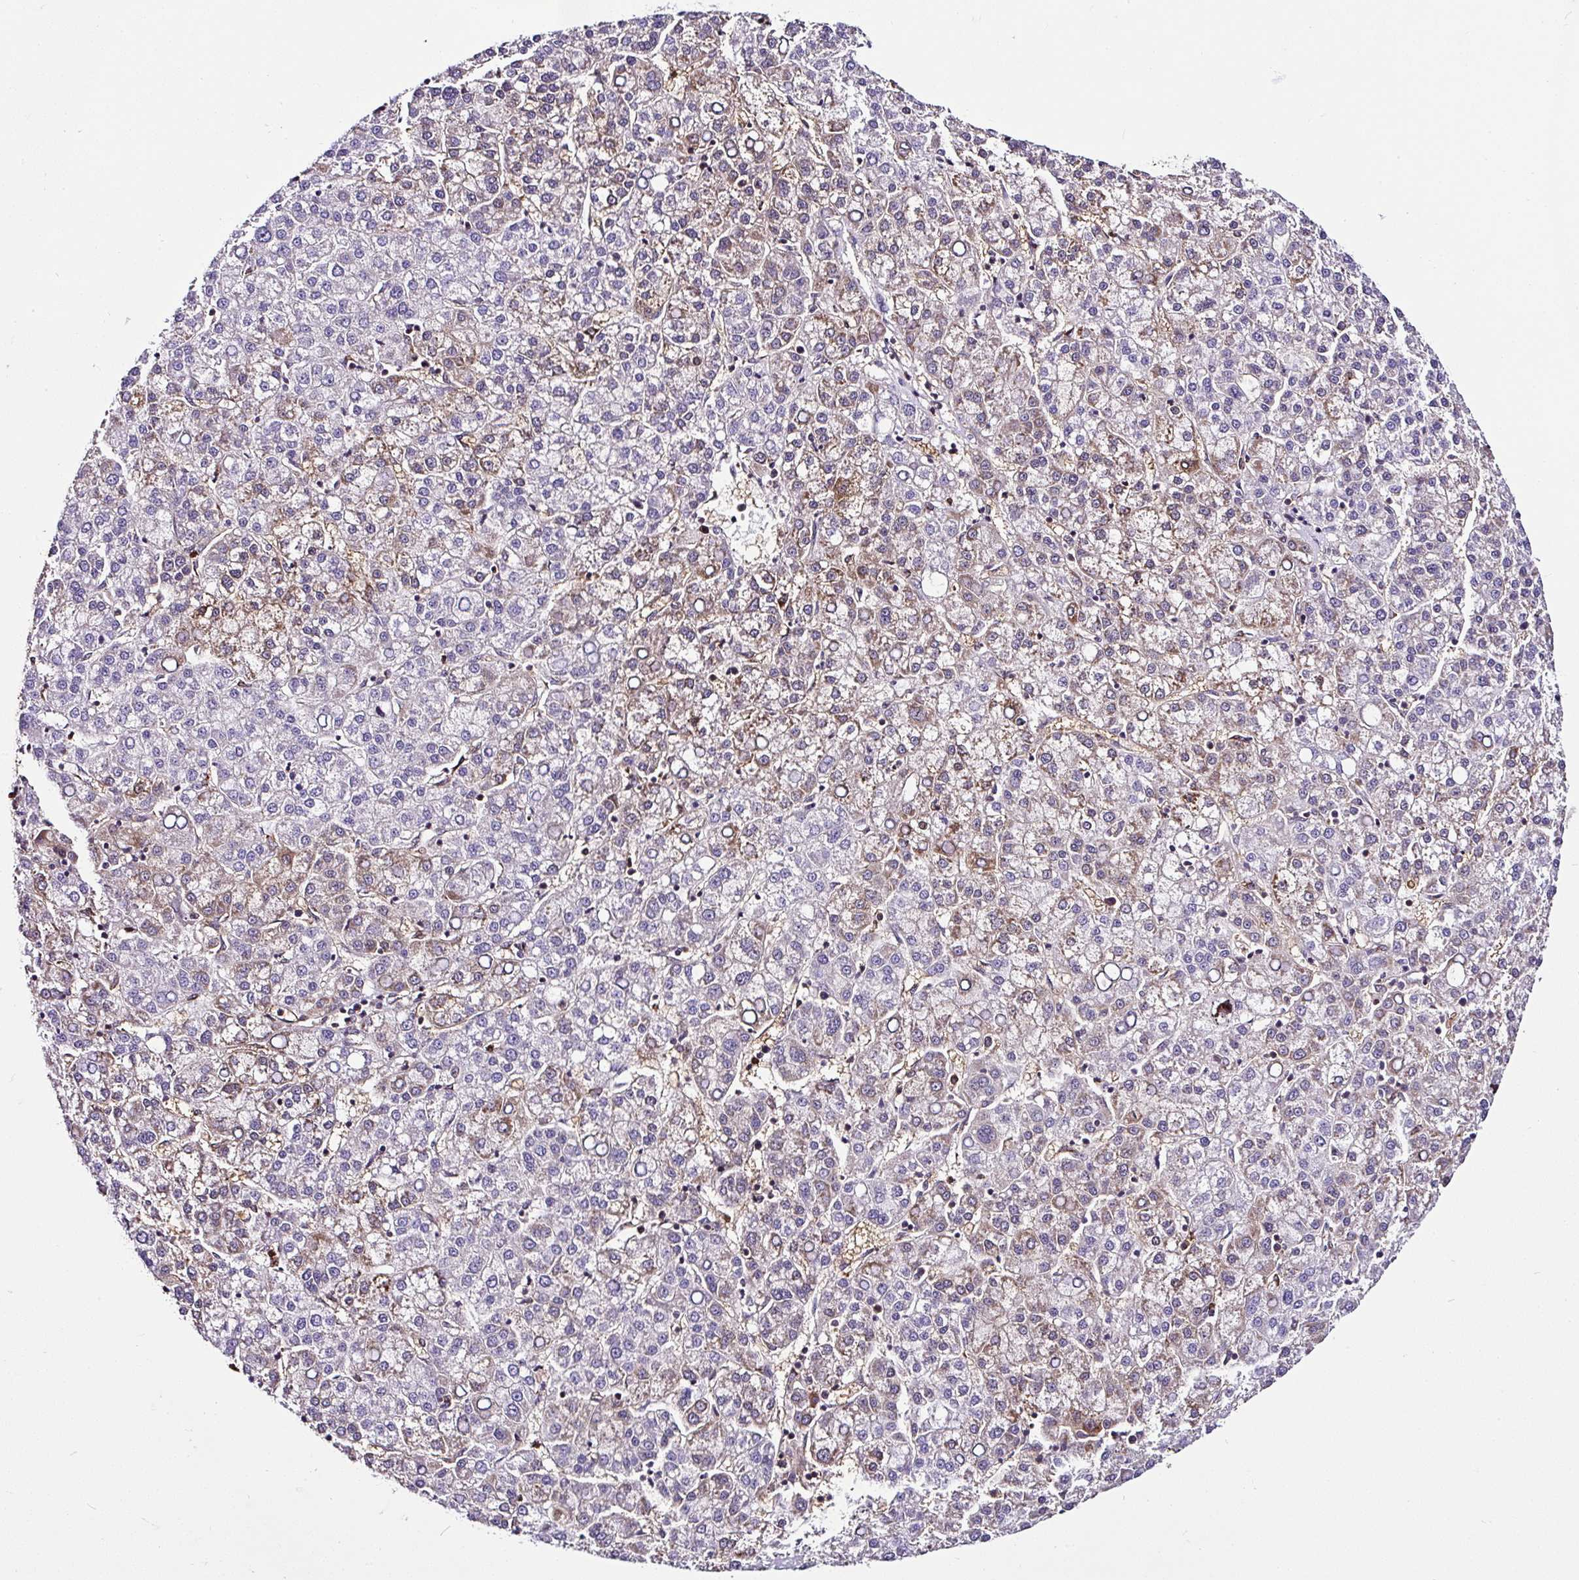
{"staining": {"intensity": "weak", "quantity": "25%-75%", "location": "cytoplasmic/membranous"}, "tissue": "liver cancer", "cell_type": "Tumor cells", "image_type": "cancer", "snomed": [{"axis": "morphology", "description": "Carcinoma, Hepatocellular, NOS"}, {"axis": "topography", "description": "Liver"}], "caption": "This micrograph exhibits liver cancer stained with immunohistochemistry (IHC) to label a protein in brown. The cytoplasmic/membranous of tumor cells show weak positivity for the protein. Nuclei are counter-stained blue.", "gene": "PIN4", "patient": {"sex": "female", "age": 58}}